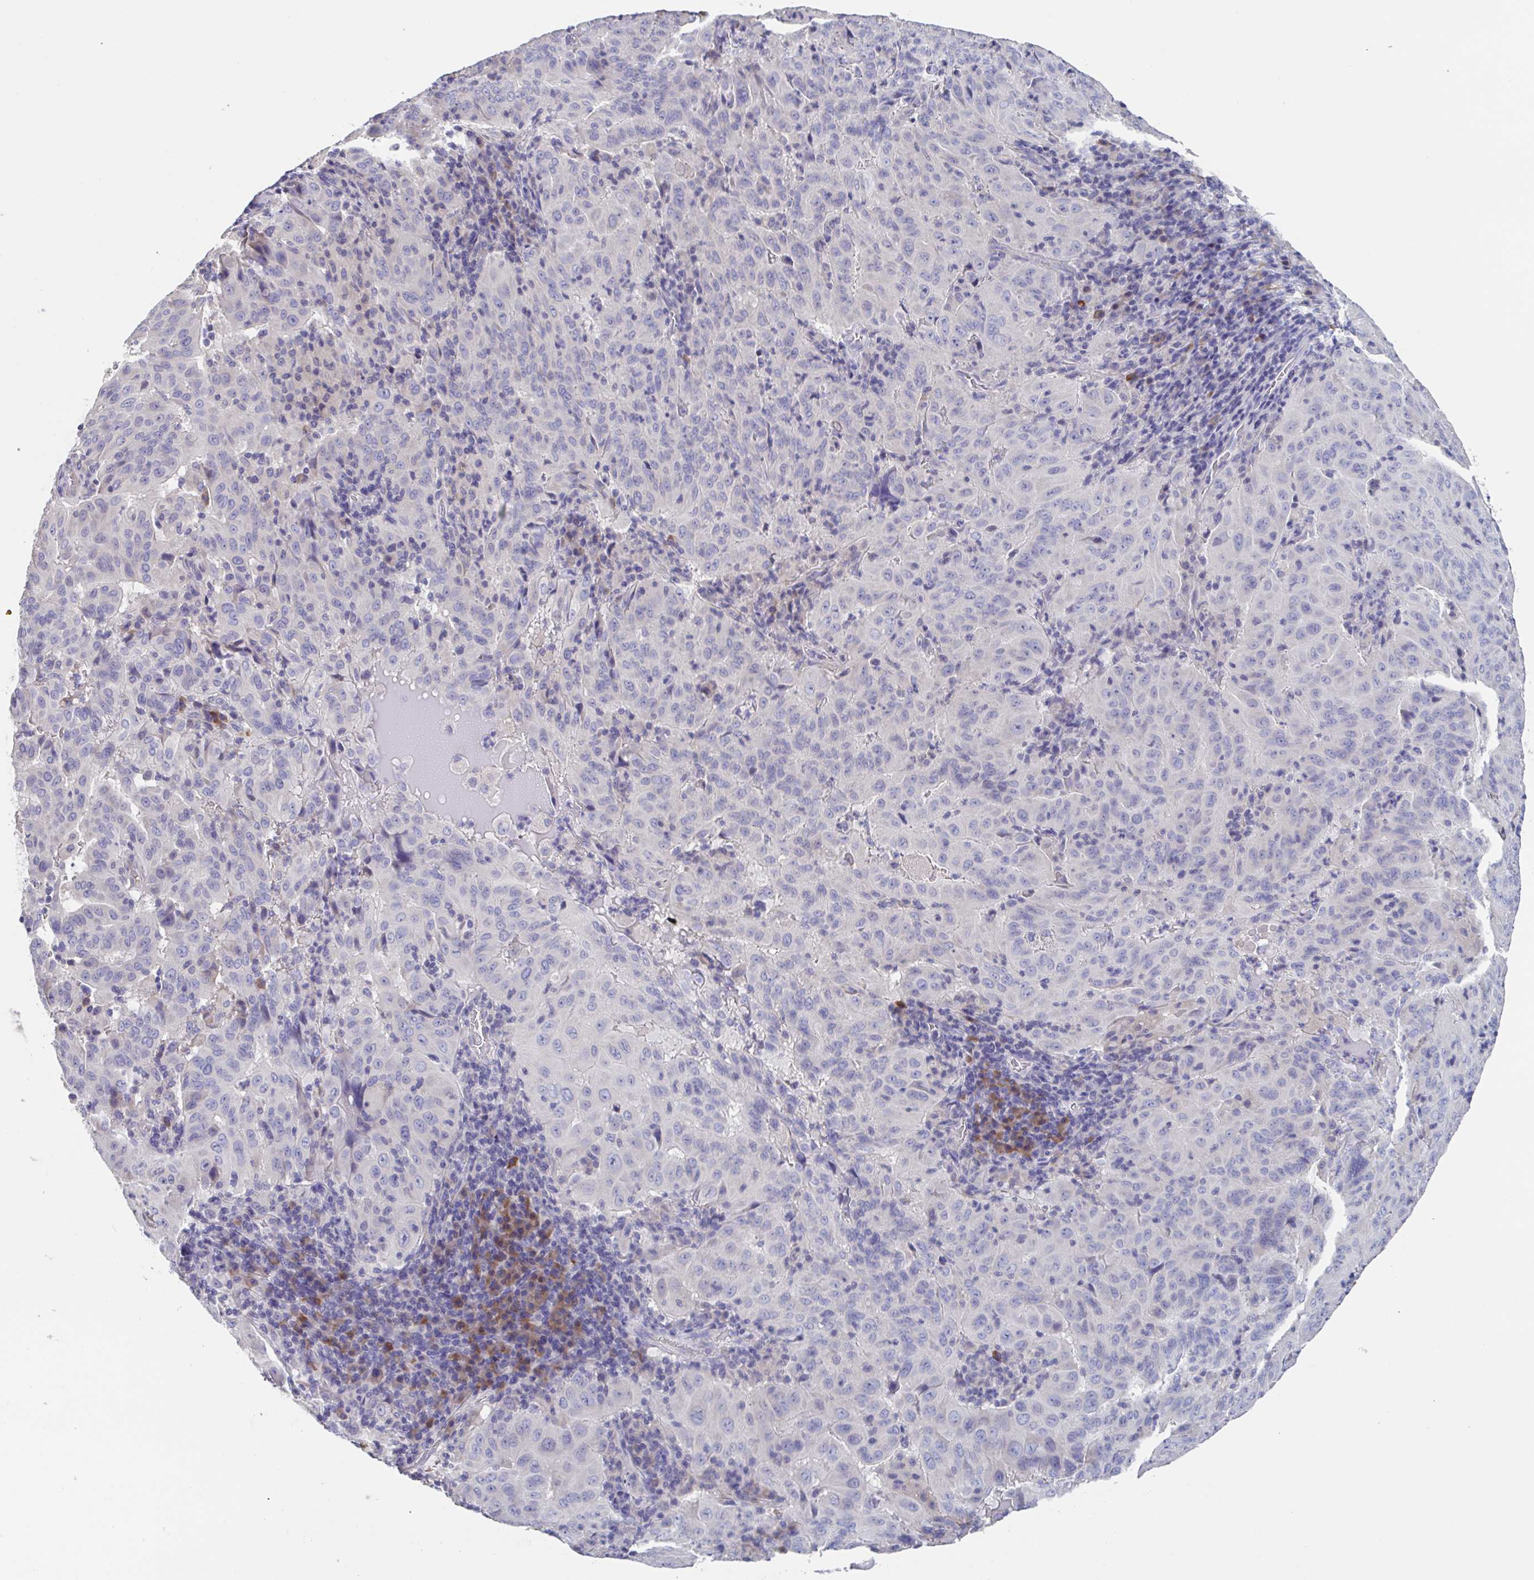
{"staining": {"intensity": "negative", "quantity": "none", "location": "none"}, "tissue": "pancreatic cancer", "cell_type": "Tumor cells", "image_type": "cancer", "snomed": [{"axis": "morphology", "description": "Adenocarcinoma, NOS"}, {"axis": "topography", "description": "Pancreas"}], "caption": "Immunohistochemistry (IHC) of human pancreatic adenocarcinoma shows no staining in tumor cells. (DAB (3,3'-diaminobenzidine) immunohistochemistry (IHC) with hematoxylin counter stain).", "gene": "LRRC58", "patient": {"sex": "male", "age": 63}}